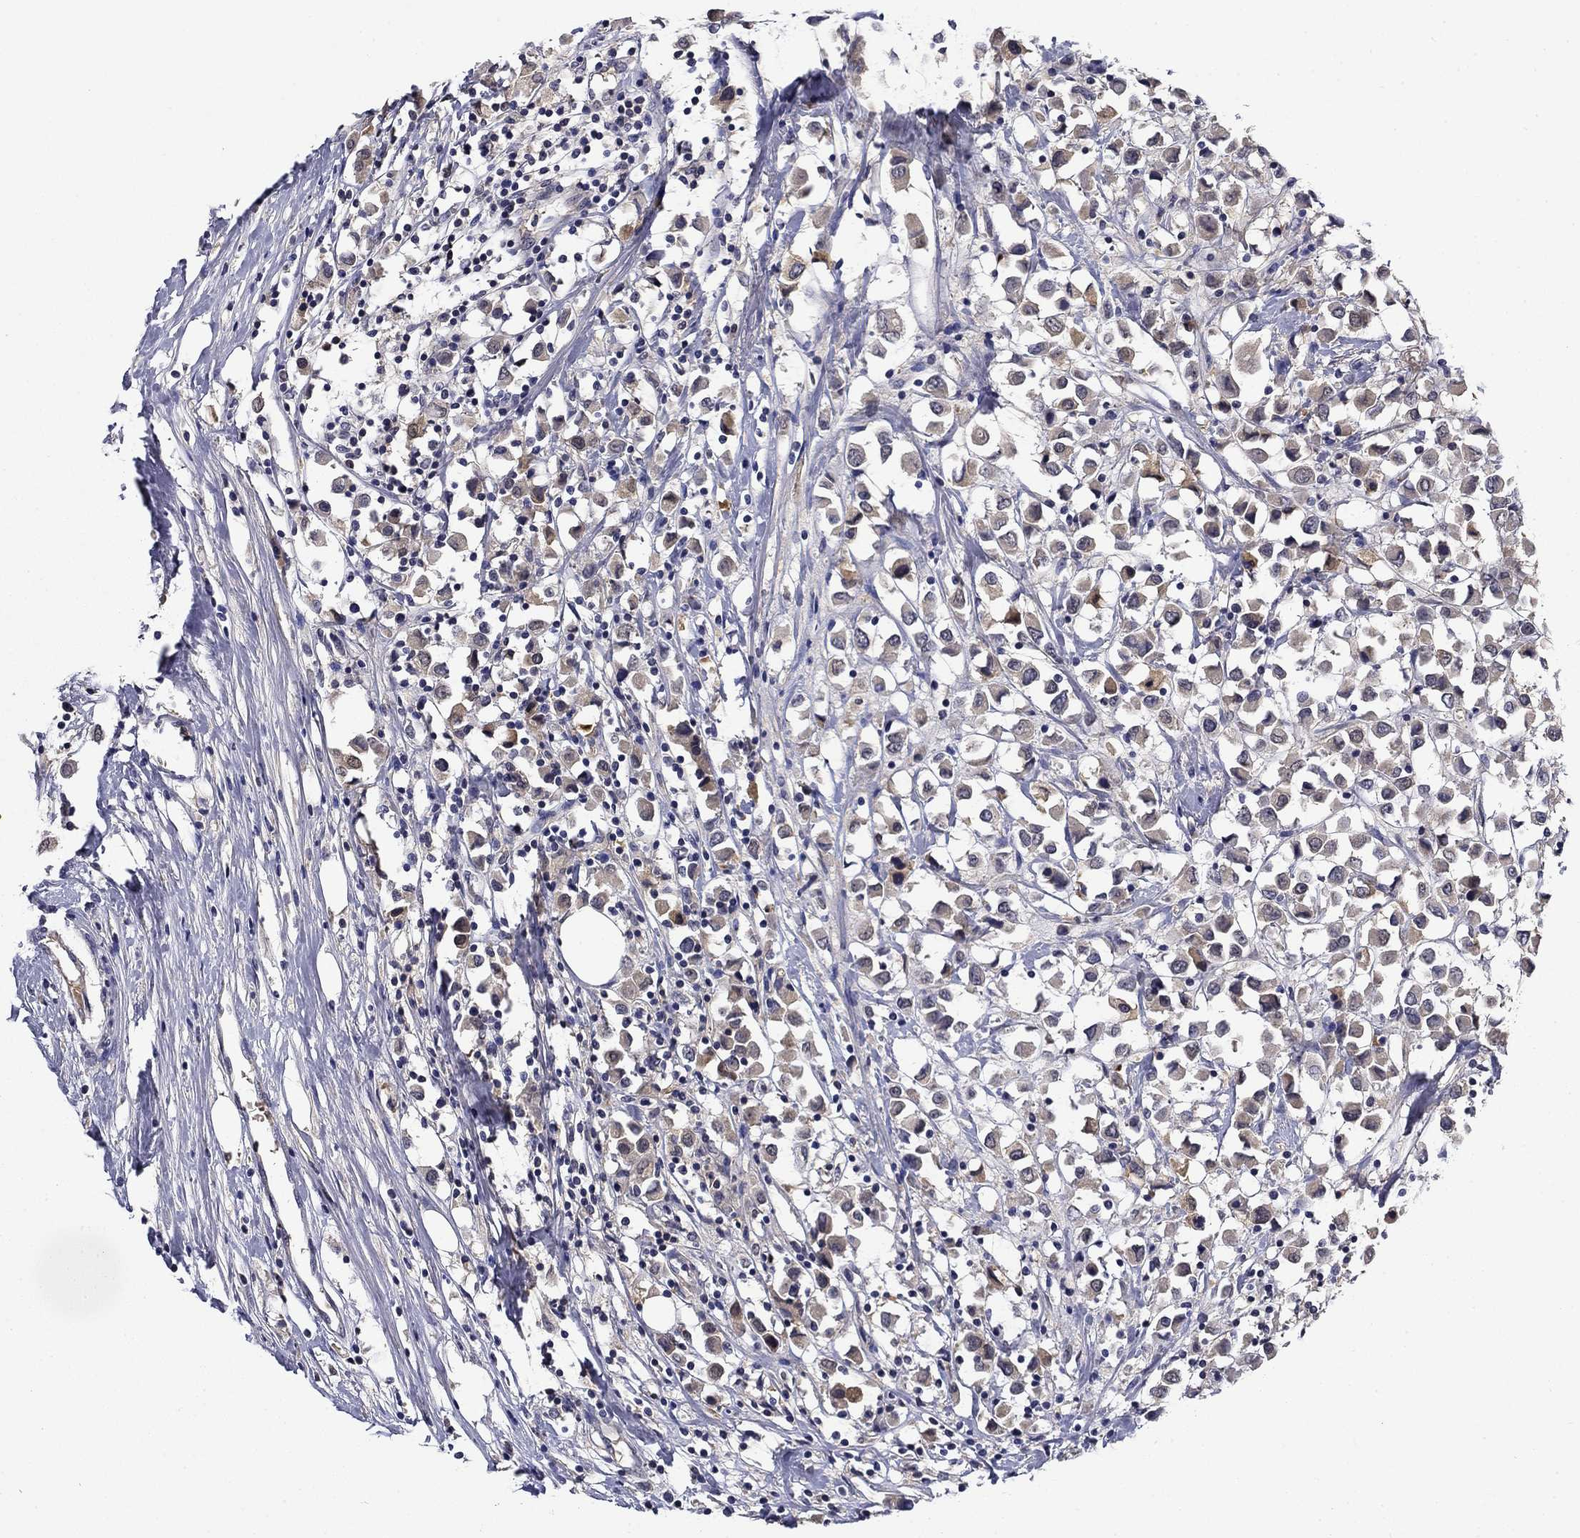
{"staining": {"intensity": "weak", "quantity": "<25%", "location": "cytoplasmic/membranous"}, "tissue": "breast cancer", "cell_type": "Tumor cells", "image_type": "cancer", "snomed": [{"axis": "morphology", "description": "Duct carcinoma"}, {"axis": "topography", "description": "Breast"}], "caption": "High magnification brightfield microscopy of breast infiltrating ductal carcinoma stained with DAB (3,3'-diaminobenzidine) (brown) and counterstained with hematoxylin (blue): tumor cells show no significant staining.", "gene": "DDTL", "patient": {"sex": "female", "age": 61}}